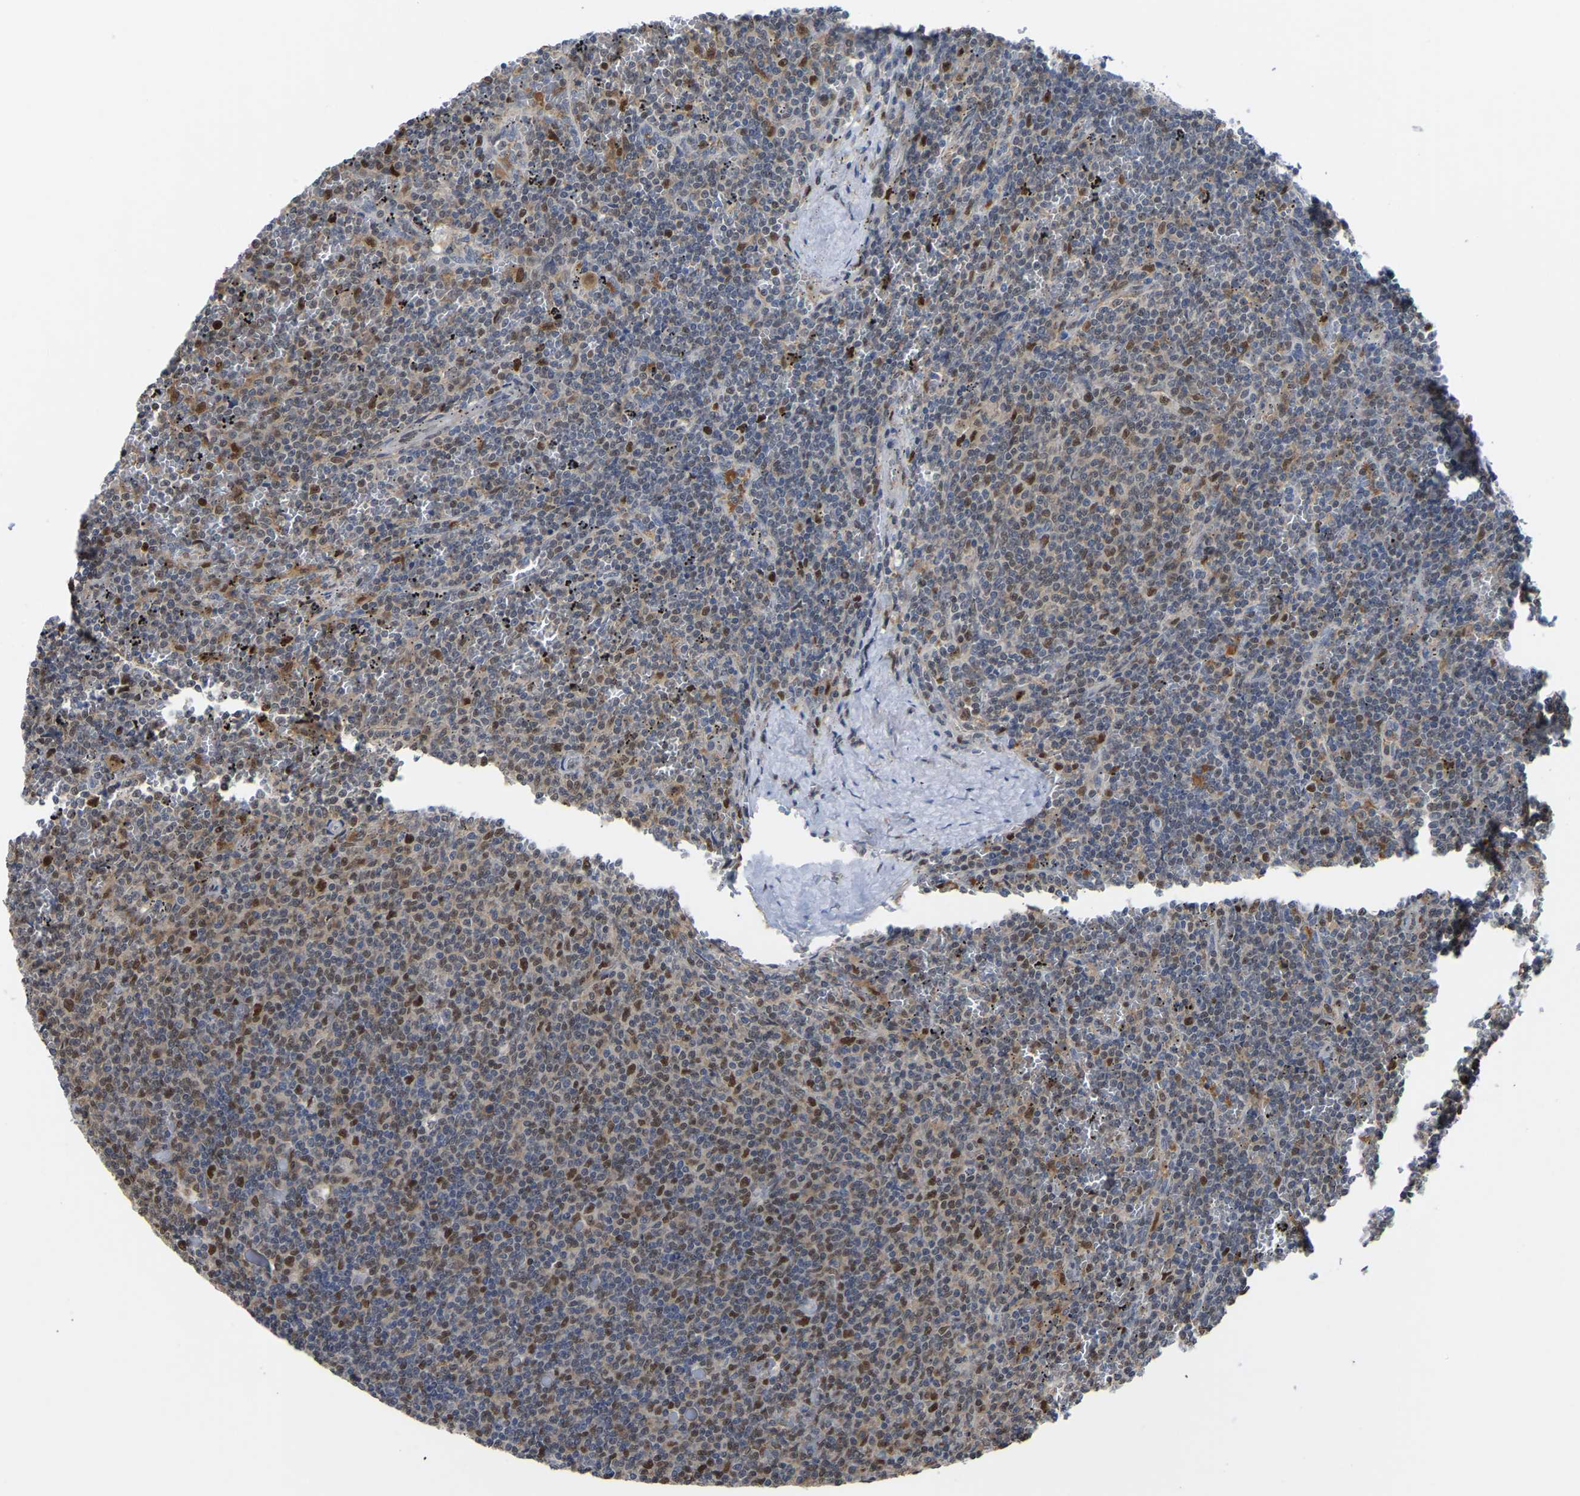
{"staining": {"intensity": "moderate", "quantity": "<25%", "location": "nuclear"}, "tissue": "lymphoma", "cell_type": "Tumor cells", "image_type": "cancer", "snomed": [{"axis": "morphology", "description": "Malignant lymphoma, non-Hodgkin's type, Low grade"}, {"axis": "topography", "description": "Spleen"}], "caption": "There is low levels of moderate nuclear positivity in tumor cells of lymphoma, as demonstrated by immunohistochemical staining (brown color).", "gene": "KLRG2", "patient": {"sex": "female", "age": 50}}